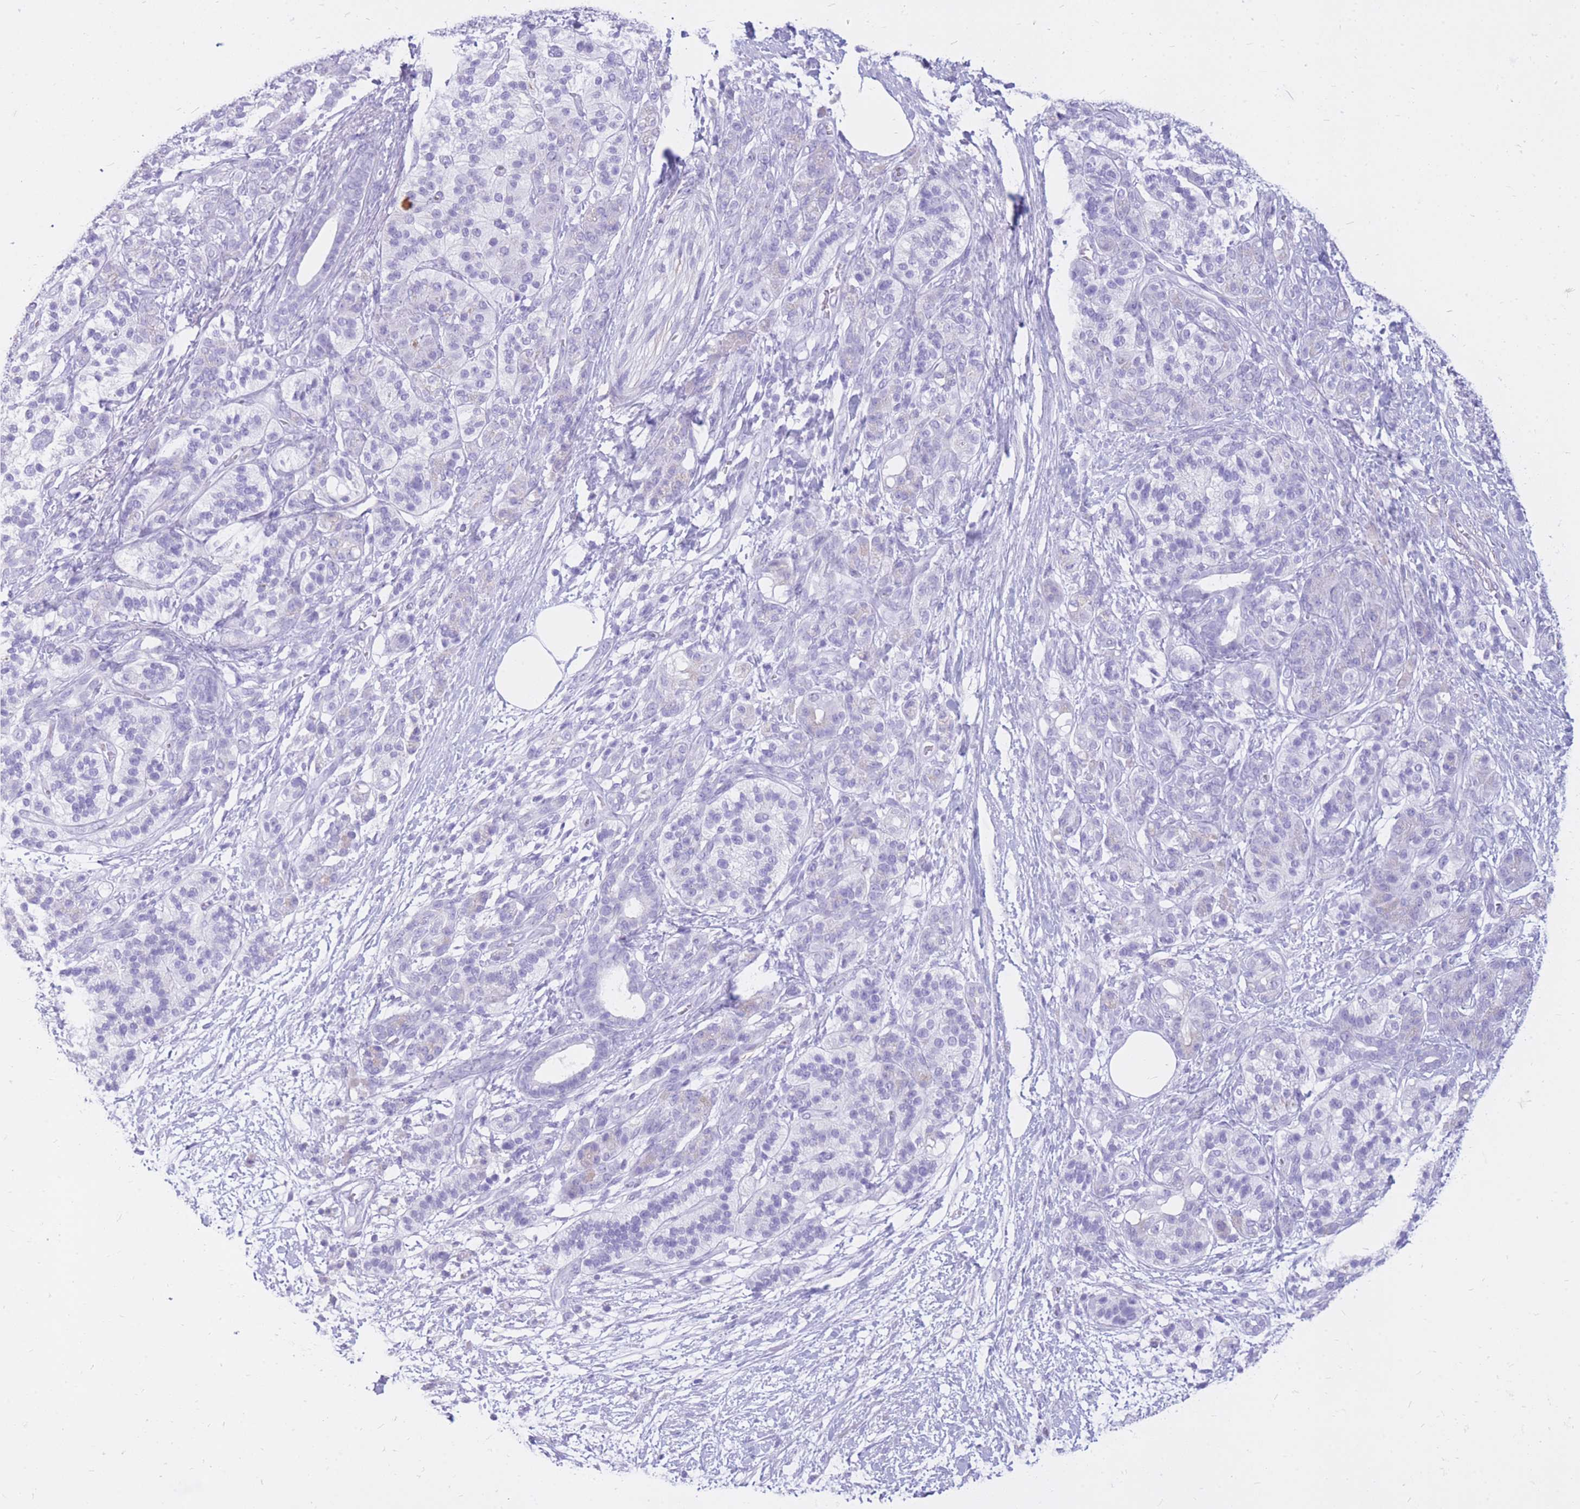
{"staining": {"intensity": "negative", "quantity": "none", "location": "none"}, "tissue": "pancreatic cancer", "cell_type": "Tumor cells", "image_type": "cancer", "snomed": [{"axis": "morphology", "description": "Adenocarcinoma, NOS"}, {"axis": "topography", "description": "Pancreas"}], "caption": "Pancreatic adenocarcinoma was stained to show a protein in brown. There is no significant expression in tumor cells. (Stains: DAB (3,3'-diaminobenzidine) IHC with hematoxylin counter stain, Microscopy: brightfield microscopy at high magnification).", "gene": "CYP21A2", "patient": {"sex": "male", "age": 57}}